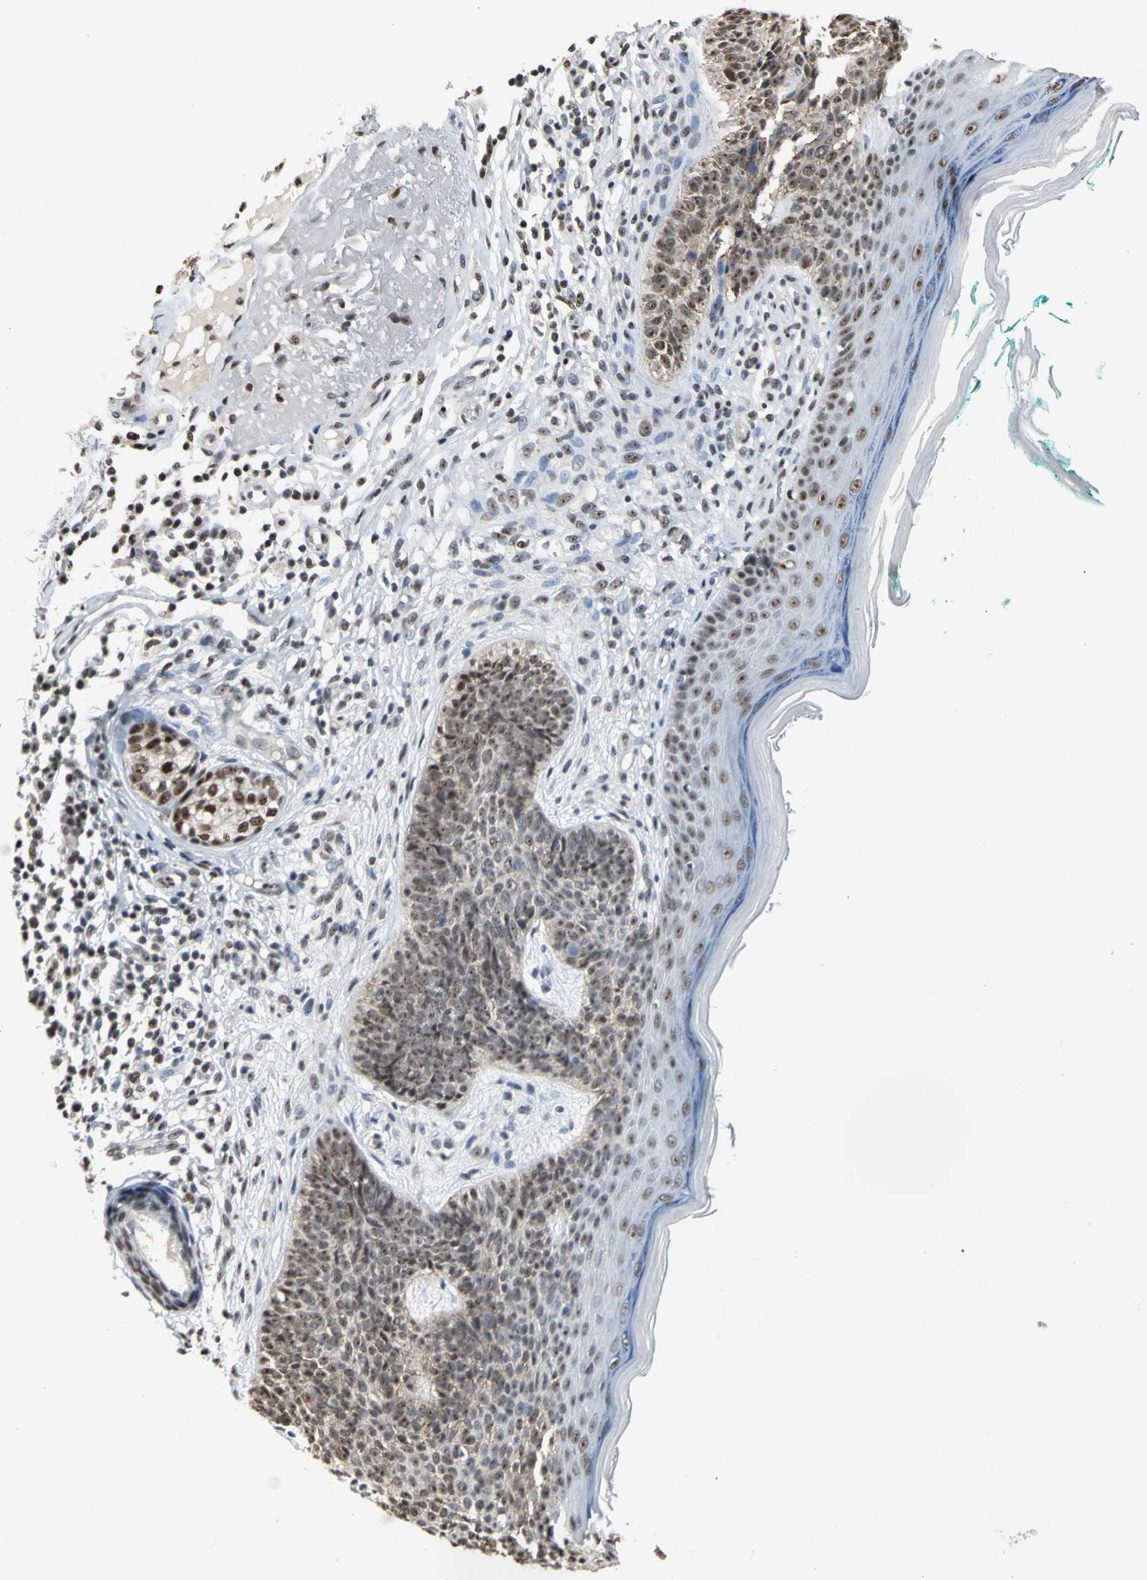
{"staining": {"intensity": "moderate", "quantity": ">75%", "location": "nuclear"}, "tissue": "skin cancer", "cell_type": "Tumor cells", "image_type": "cancer", "snomed": [{"axis": "morphology", "description": "Normal tissue, NOS"}, {"axis": "morphology", "description": "Basal cell carcinoma"}, {"axis": "topography", "description": "Skin"}], "caption": "Skin cancer (basal cell carcinoma) stained with a protein marker reveals moderate staining in tumor cells.", "gene": "CCDC88C", "patient": {"sex": "male", "age": 76}}